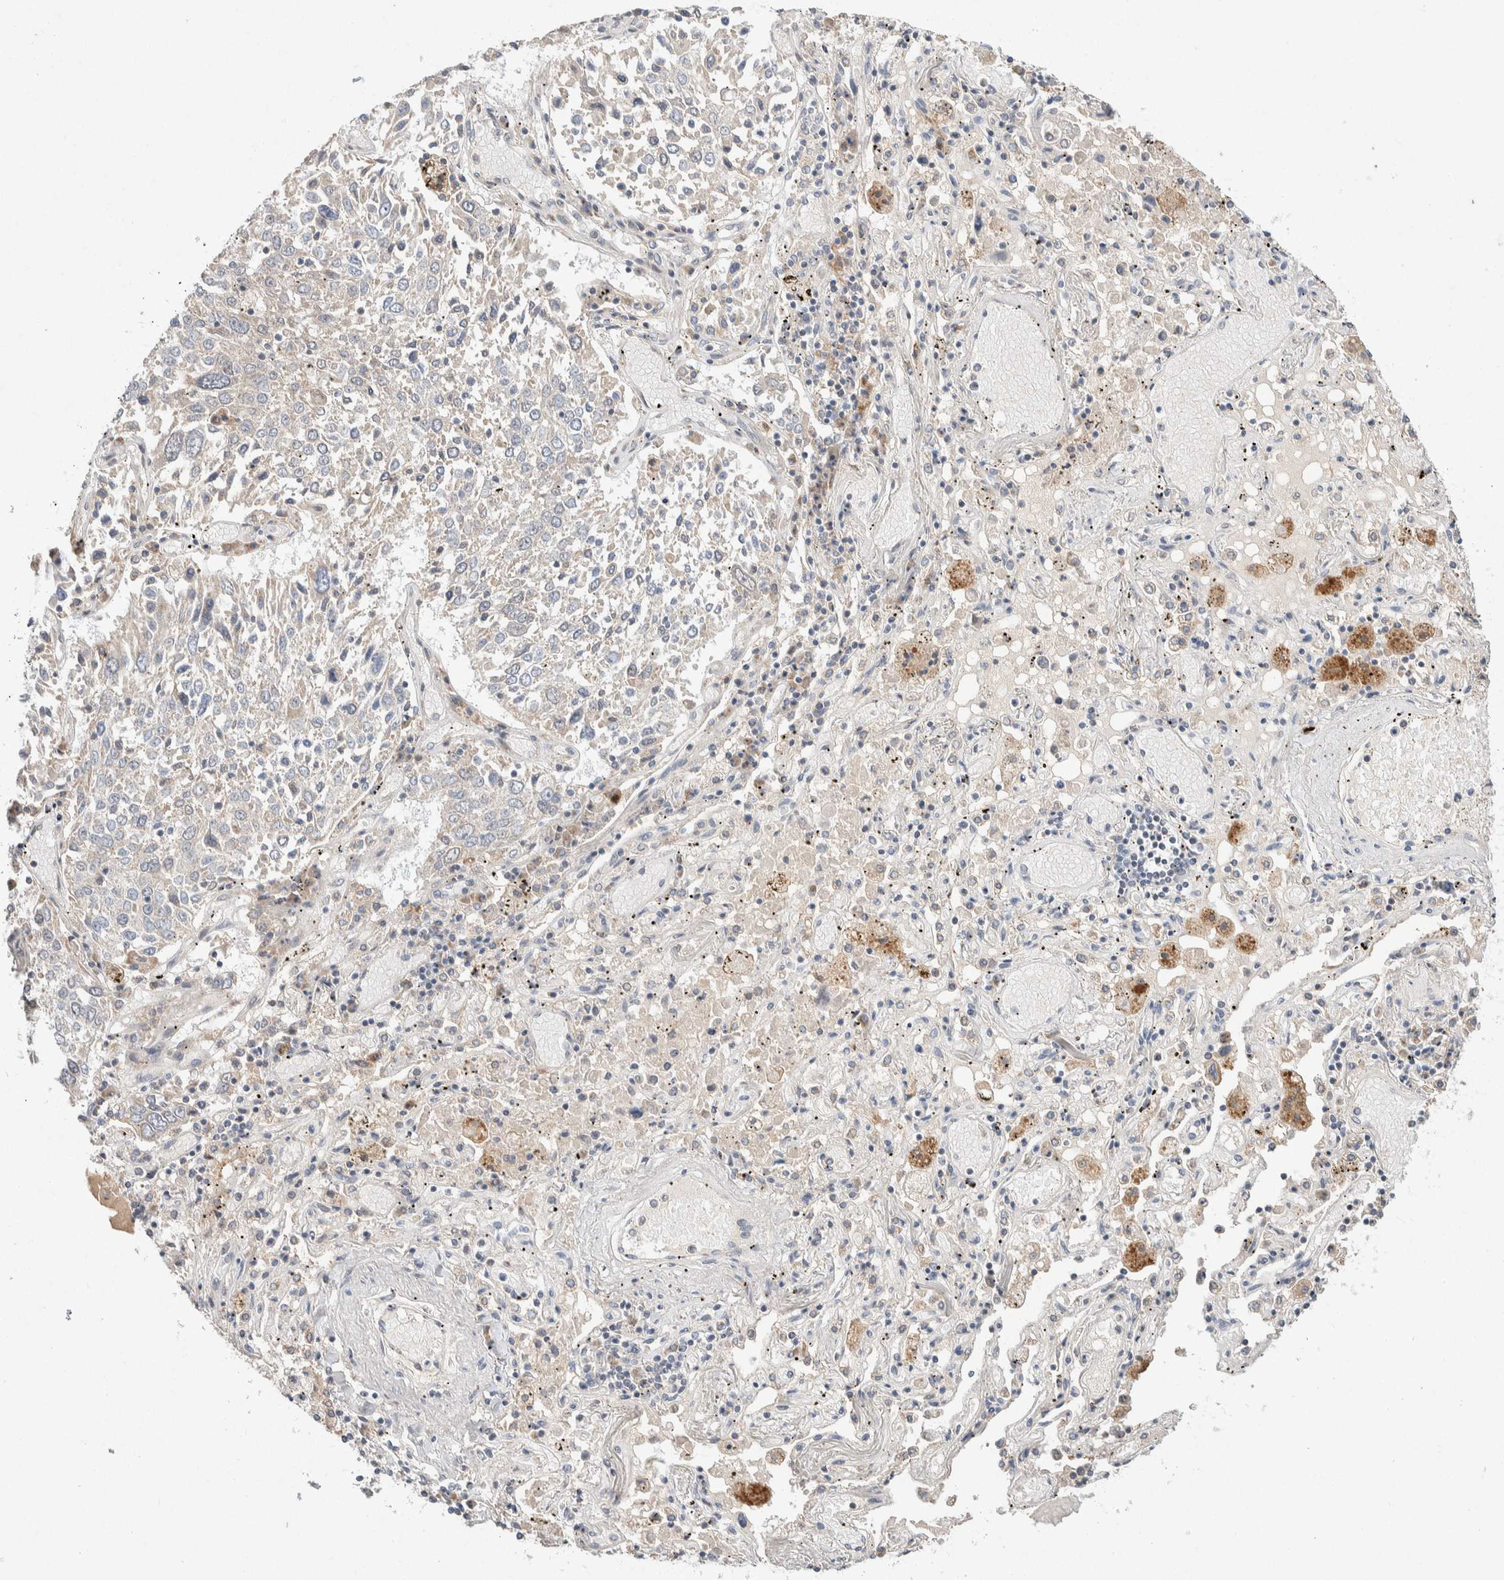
{"staining": {"intensity": "weak", "quantity": "<25%", "location": "cytoplasmic/membranous"}, "tissue": "lung cancer", "cell_type": "Tumor cells", "image_type": "cancer", "snomed": [{"axis": "morphology", "description": "Squamous cell carcinoma, NOS"}, {"axis": "topography", "description": "Lung"}], "caption": "High power microscopy image of an immunohistochemistry photomicrograph of lung squamous cell carcinoma, revealing no significant expression in tumor cells. Brightfield microscopy of immunohistochemistry (IHC) stained with DAB (3,3'-diaminobenzidine) (brown) and hematoxylin (blue), captured at high magnification.", "gene": "CMTM4", "patient": {"sex": "male", "age": 65}}